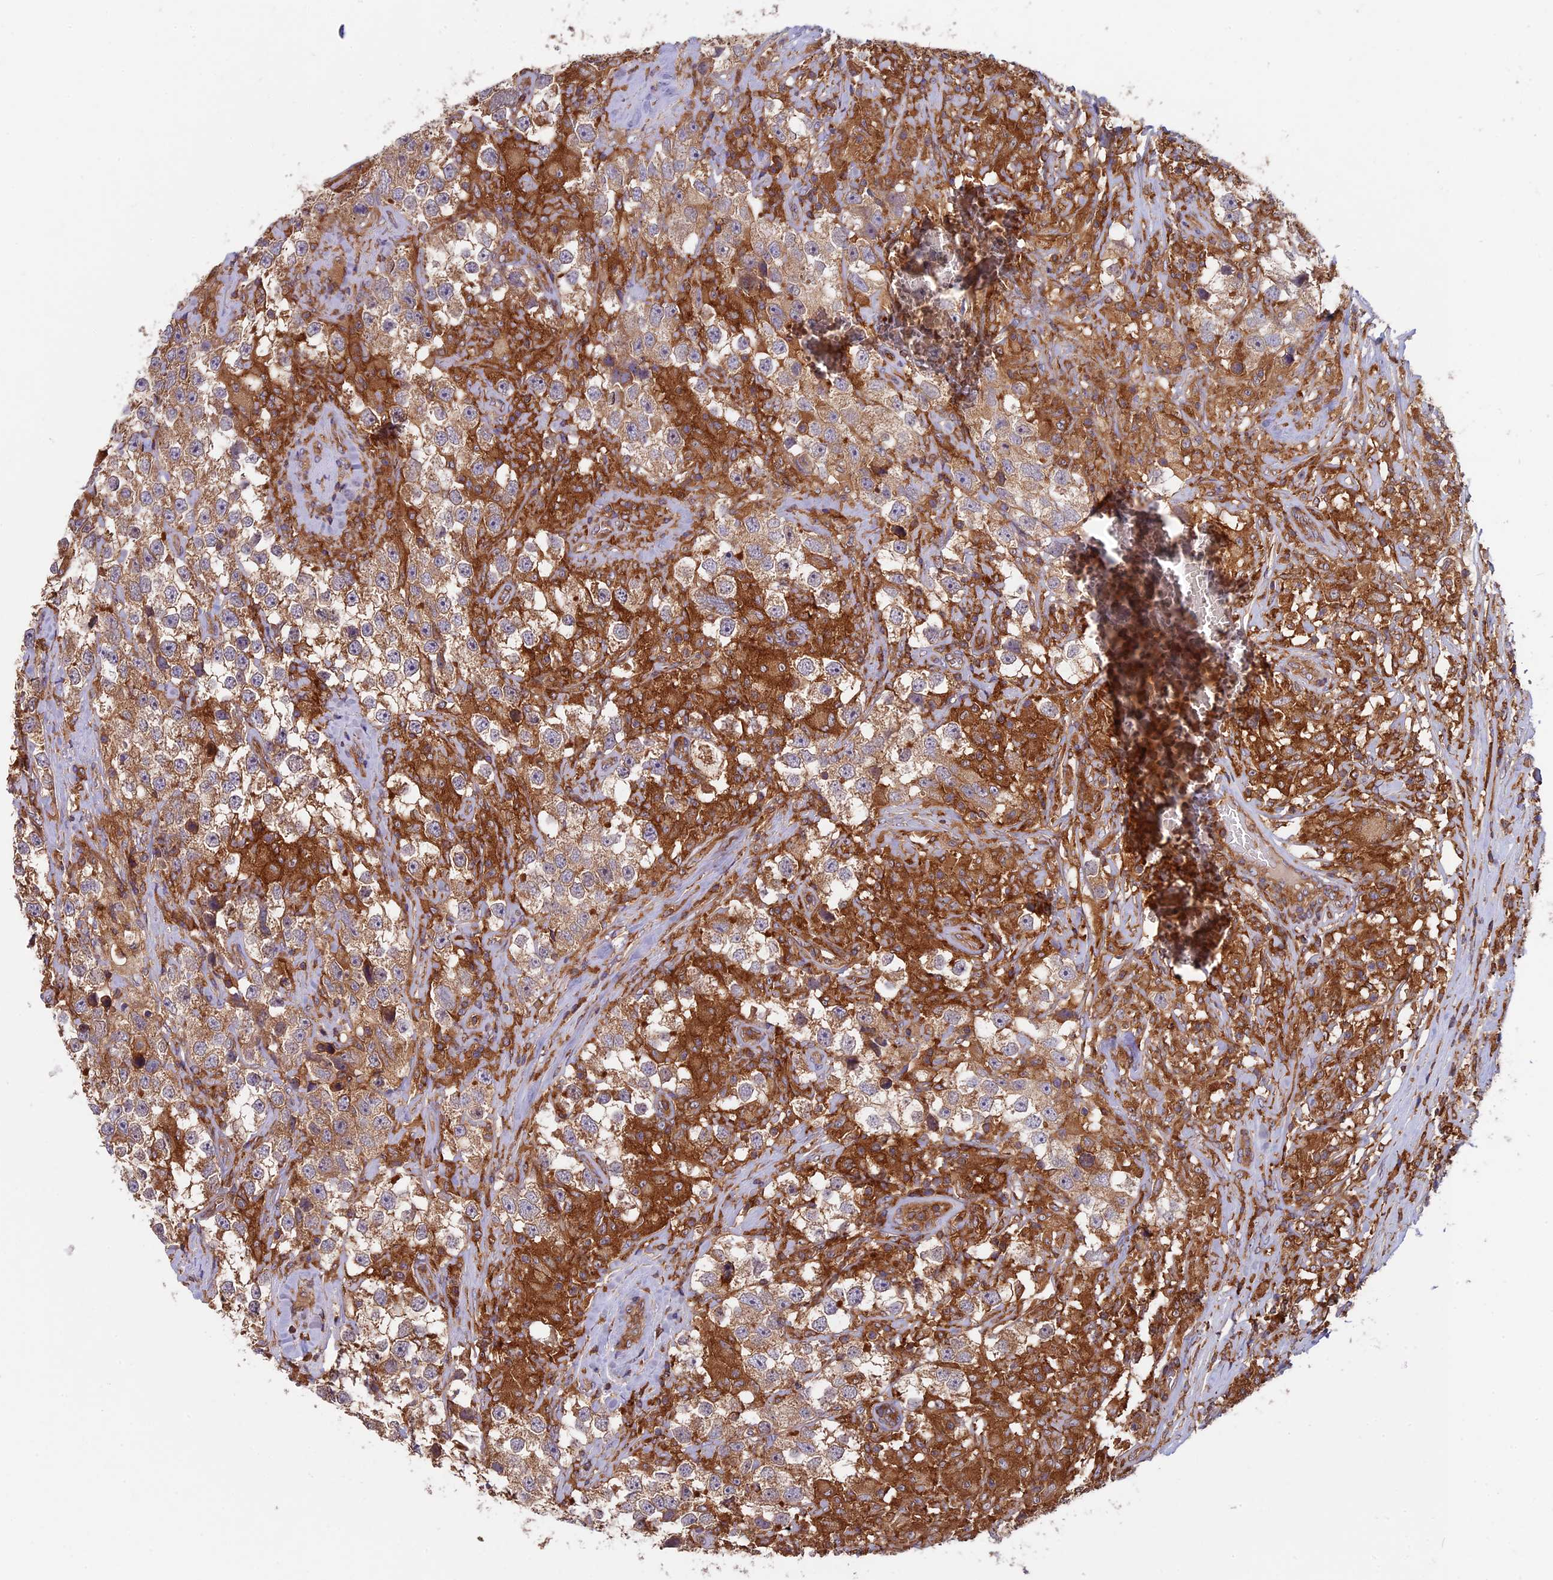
{"staining": {"intensity": "moderate", "quantity": ">75%", "location": "cytoplasmic/membranous"}, "tissue": "testis cancer", "cell_type": "Tumor cells", "image_type": "cancer", "snomed": [{"axis": "morphology", "description": "Seminoma, NOS"}, {"axis": "topography", "description": "Testis"}], "caption": "Immunohistochemical staining of human testis cancer shows moderate cytoplasmic/membranous protein positivity in about >75% of tumor cells.", "gene": "MYO9B", "patient": {"sex": "male", "age": 46}}